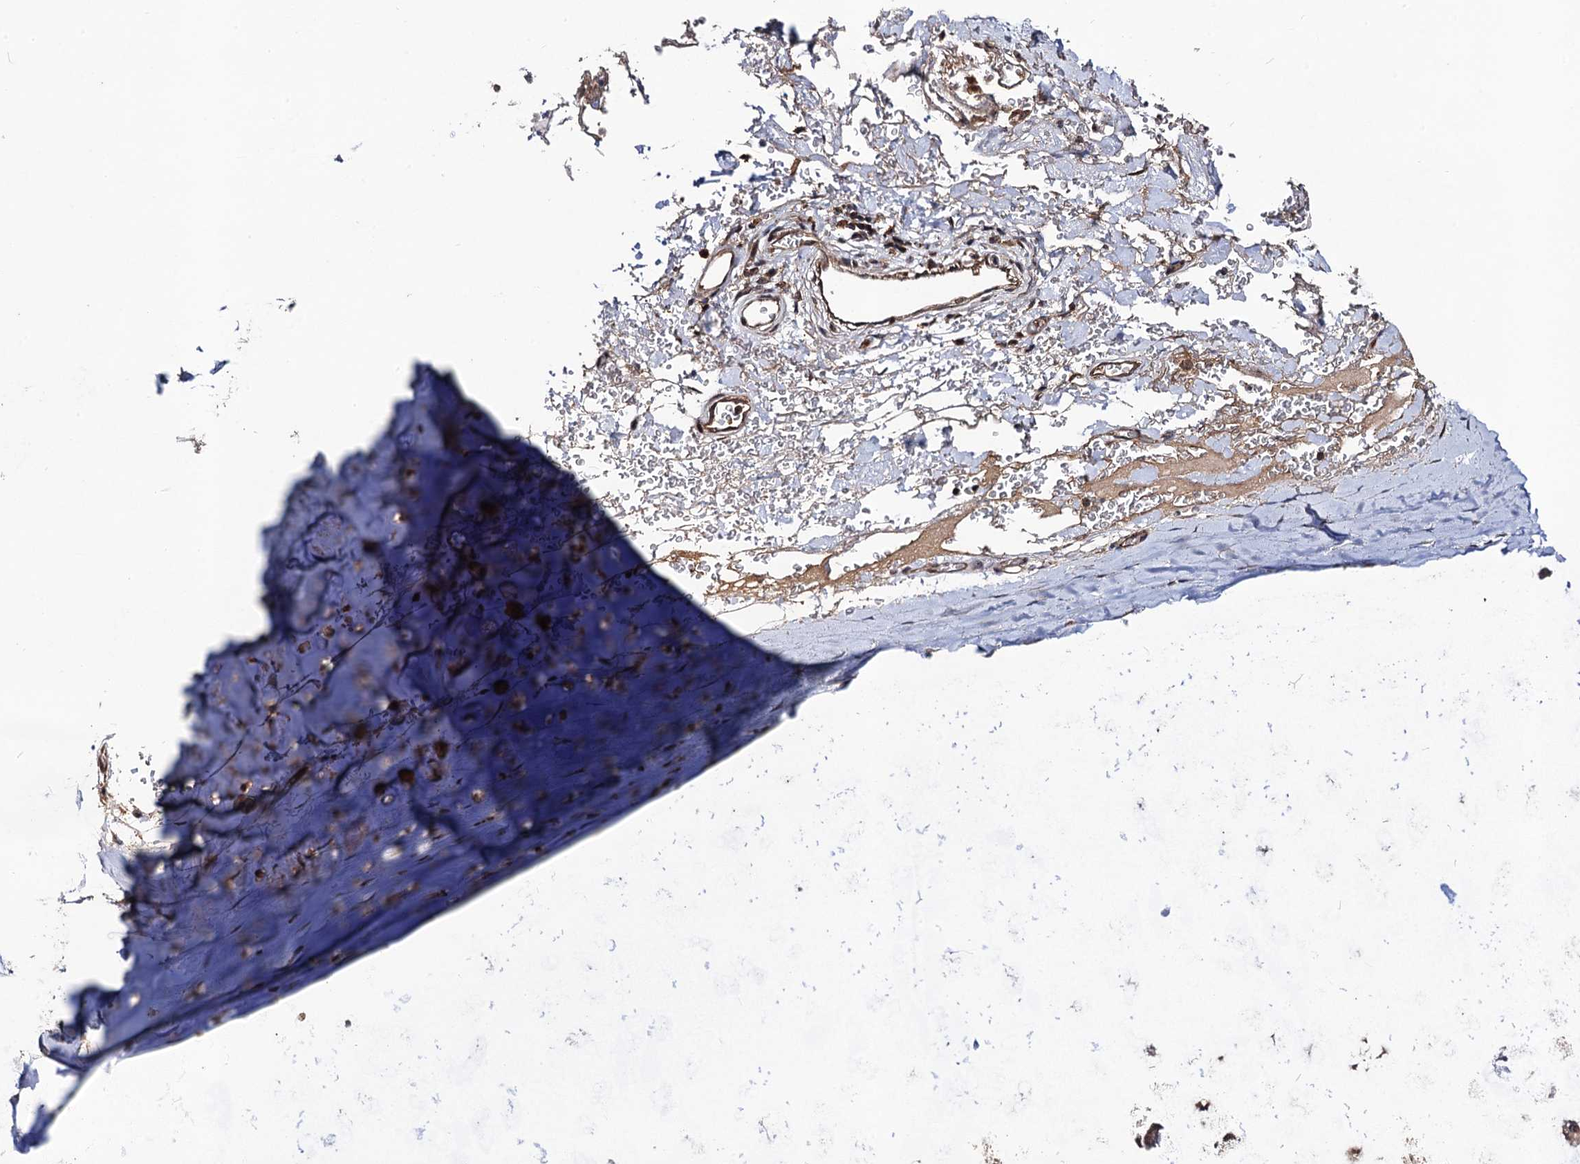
{"staining": {"intensity": "weak", "quantity": ">75%", "location": "nuclear"}, "tissue": "adipose tissue", "cell_type": "Adipocytes", "image_type": "normal", "snomed": [{"axis": "morphology", "description": "Normal tissue, NOS"}, {"axis": "topography", "description": "Cartilage tissue"}], "caption": "Immunohistochemistry staining of benign adipose tissue, which shows low levels of weak nuclear expression in approximately >75% of adipocytes indicating weak nuclear protein staining. The staining was performed using DAB (brown) for protein detection and nuclei were counterstained in hematoxylin (blue).", "gene": "KXD1", "patient": {"sex": "female", "age": 63}}